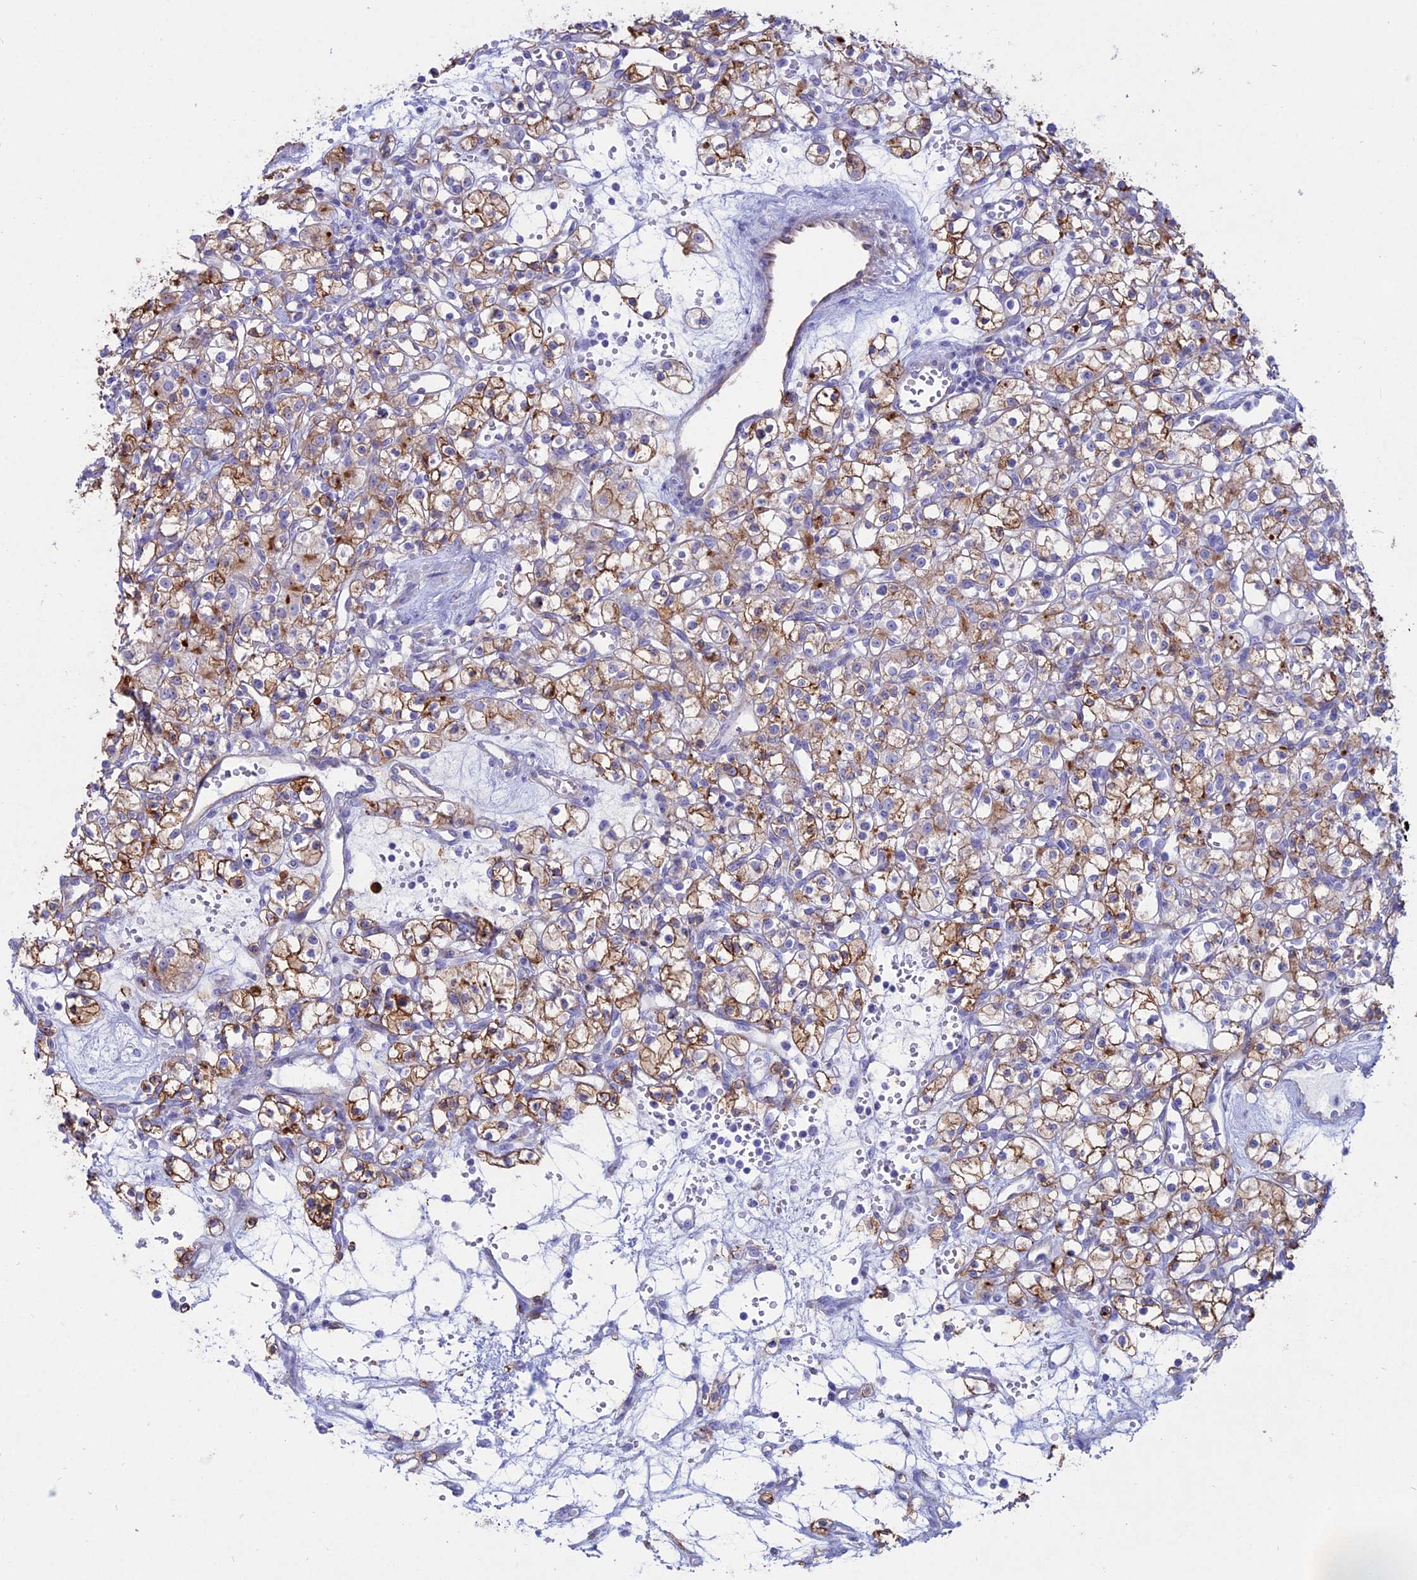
{"staining": {"intensity": "moderate", "quantity": ">75%", "location": "cytoplasmic/membranous"}, "tissue": "renal cancer", "cell_type": "Tumor cells", "image_type": "cancer", "snomed": [{"axis": "morphology", "description": "Adenocarcinoma, NOS"}, {"axis": "topography", "description": "Kidney"}], "caption": "The image shows a brown stain indicating the presence of a protein in the cytoplasmic/membranous of tumor cells in renal cancer.", "gene": "OR2AE1", "patient": {"sex": "female", "age": 59}}